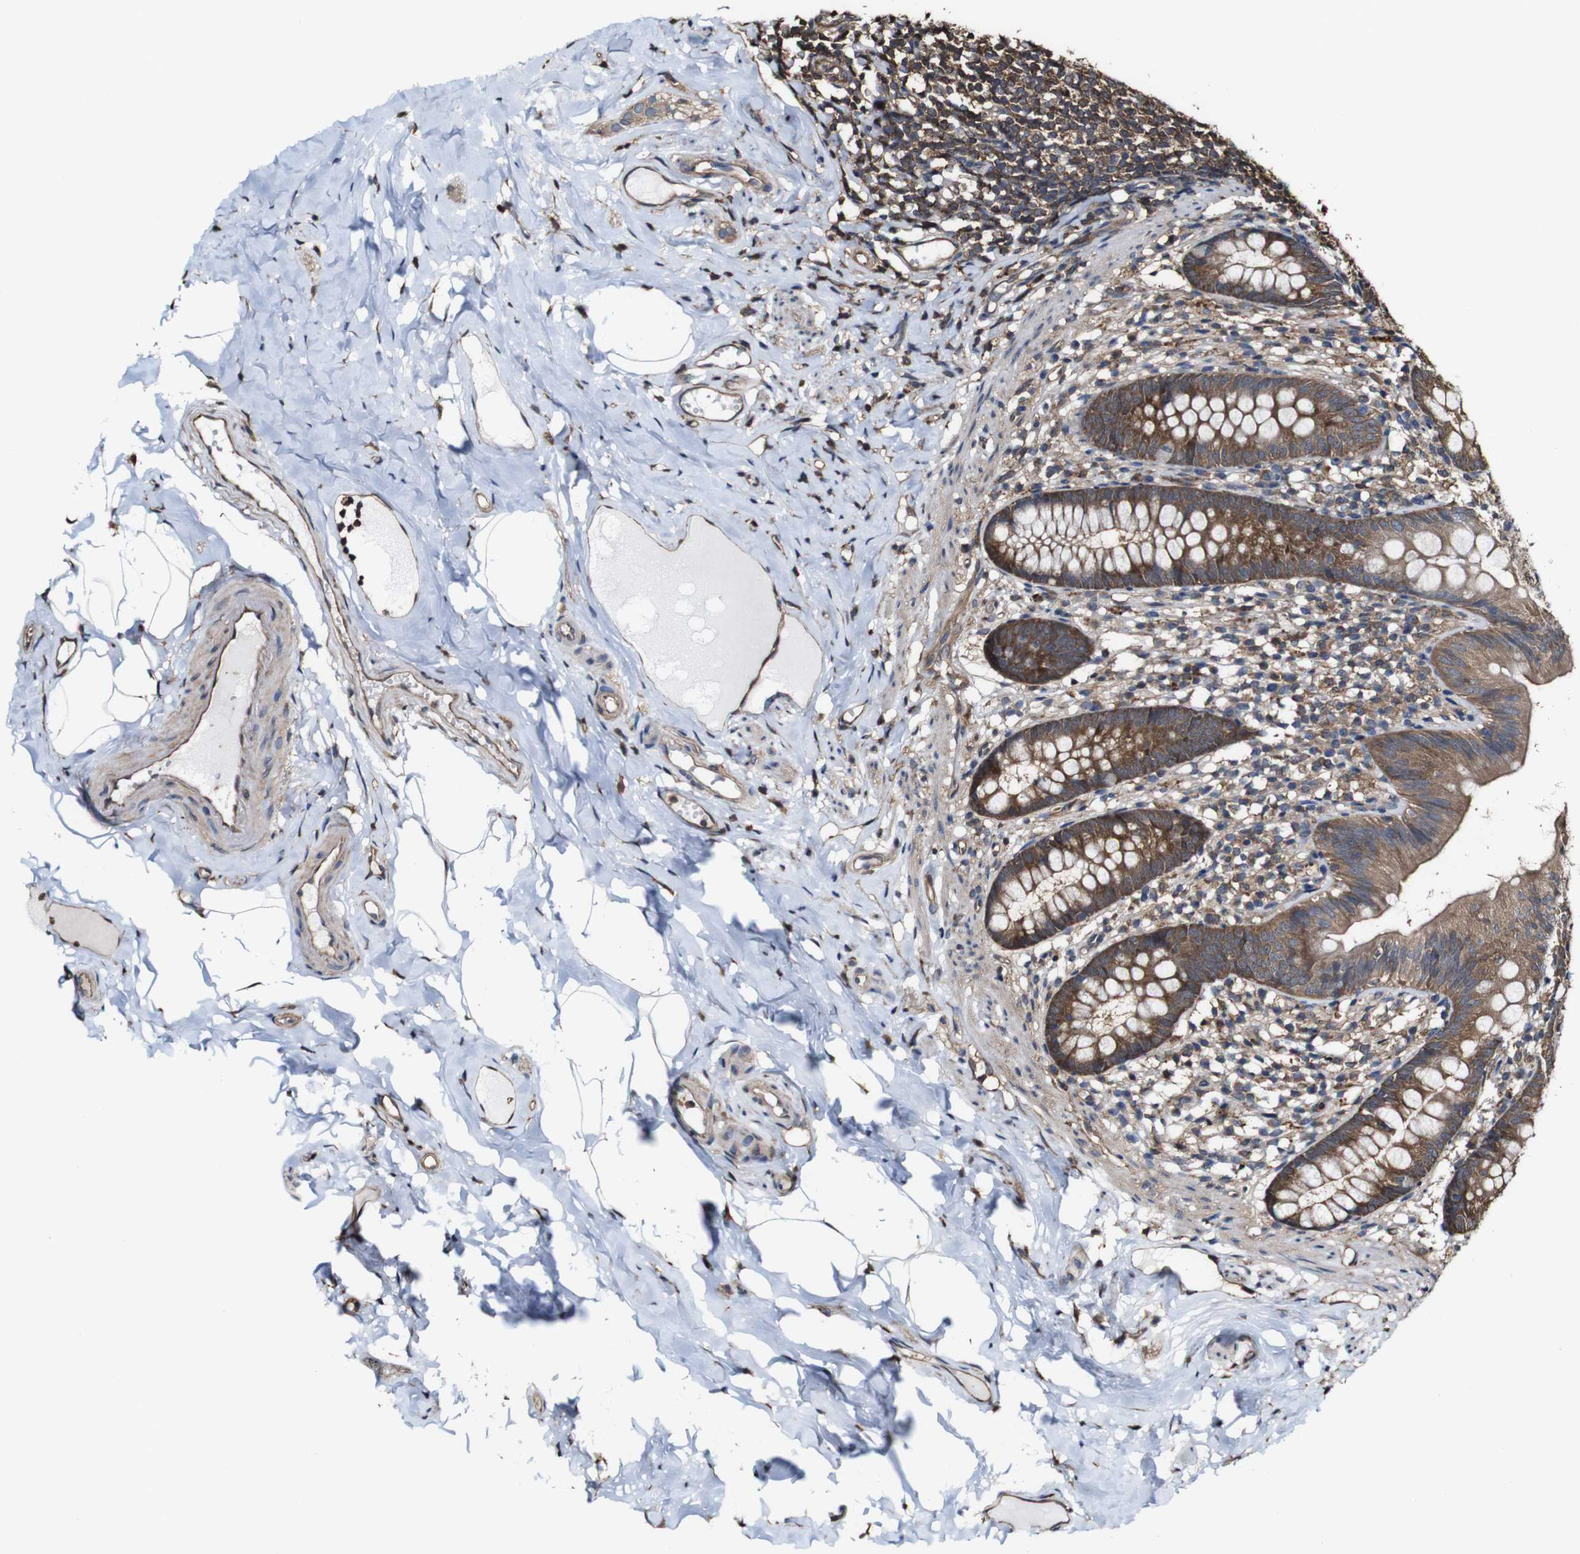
{"staining": {"intensity": "moderate", "quantity": ">75%", "location": "cytoplasmic/membranous"}, "tissue": "appendix", "cell_type": "Glandular cells", "image_type": "normal", "snomed": [{"axis": "morphology", "description": "Normal tissue, NOS"}, {"axis": "topography", "description": "Appendix"}], "caption": "IHC (DAB (3,3'-diaminobenzidine)) staining of normal human appendix shows moderate cytoplasmic/membranous protein positivity in about >75% of glandular cells. (brown staining indicates protein expression, while blue staining denotes nuclei).", "gene": "PTPRR", "patient": {"sex": "male", "age": 52}}